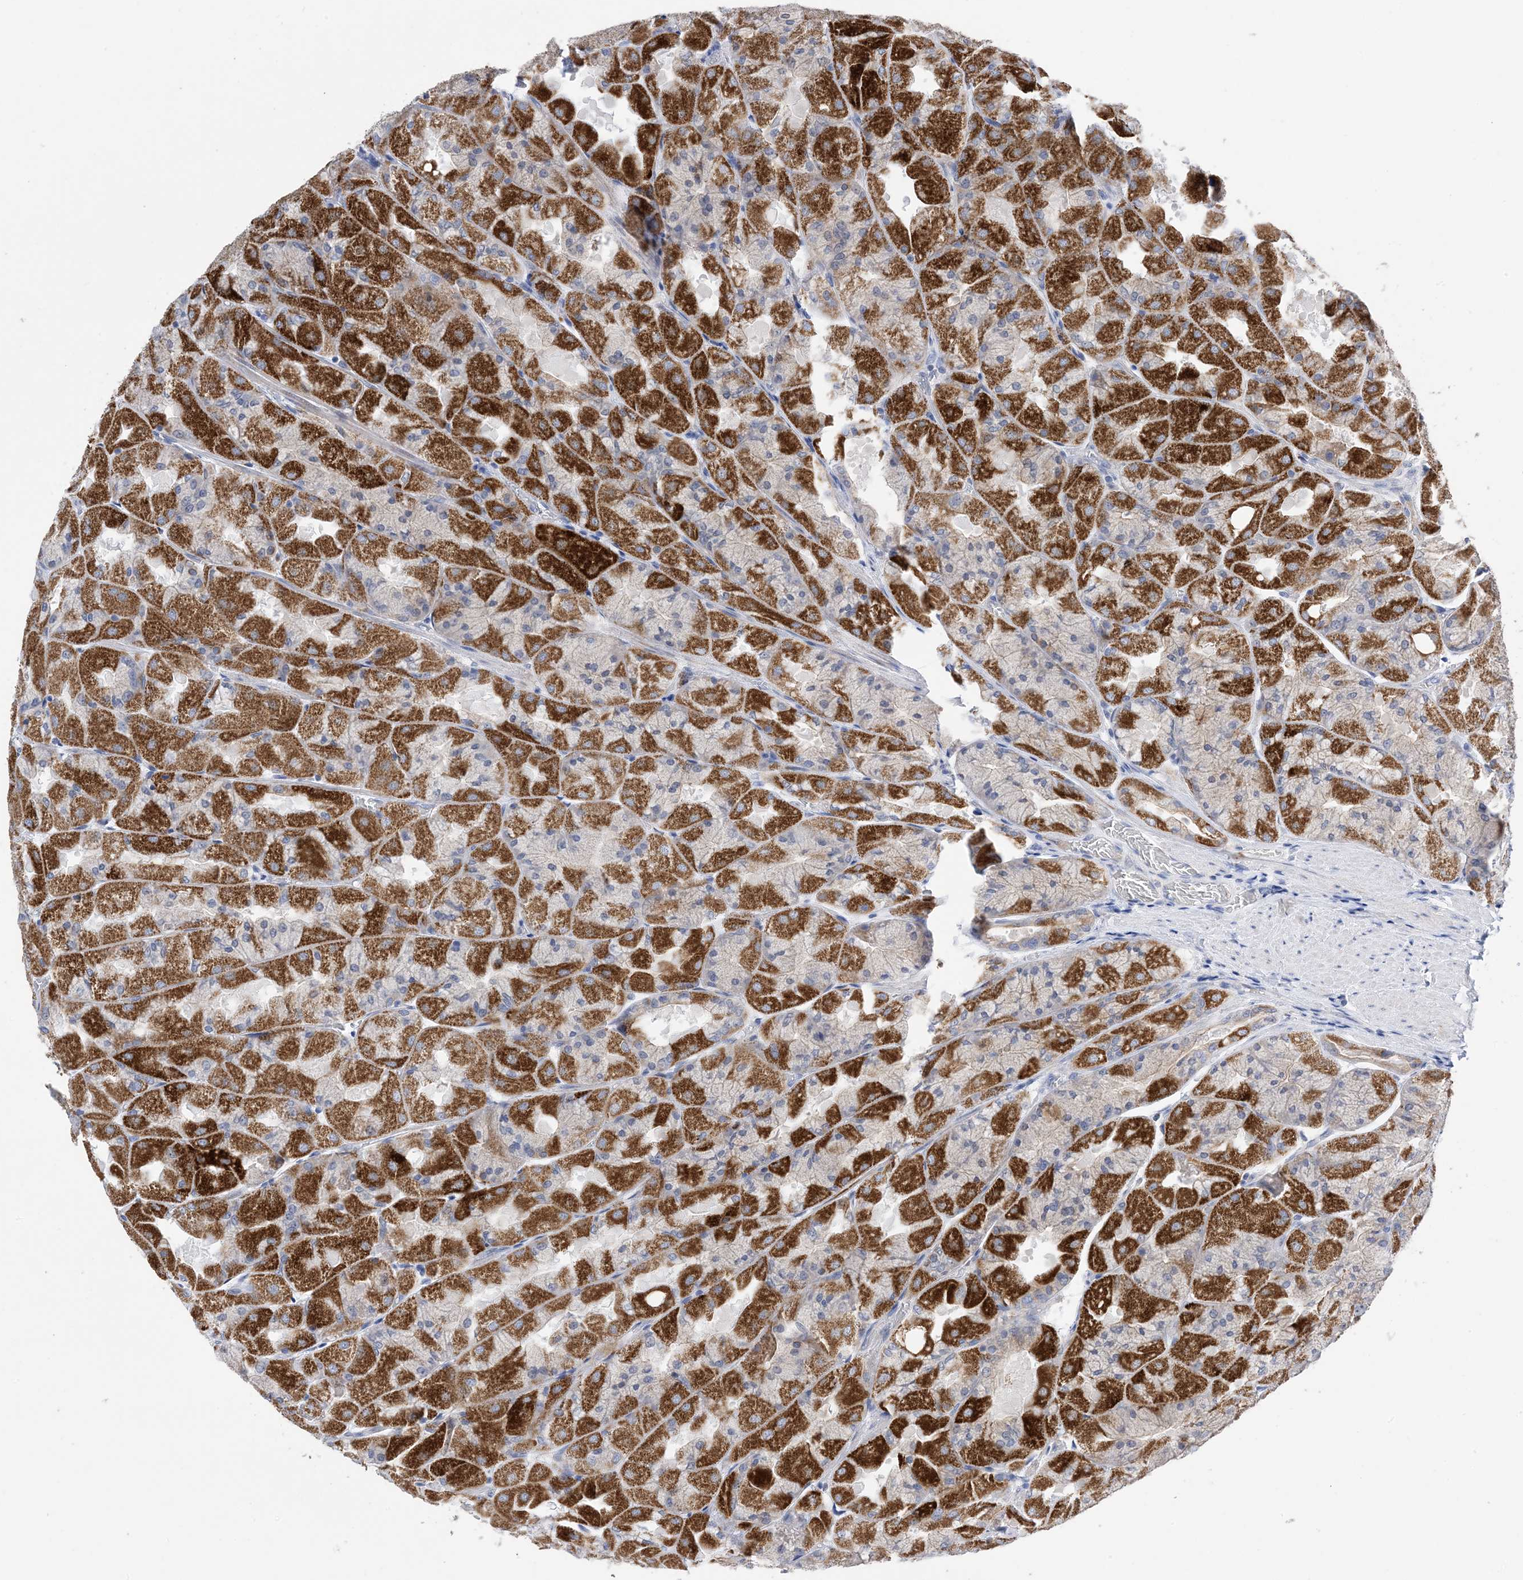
{"staining": {"intensity": "strong", "quantity": "25%-75%", "location": "cytoplasmic/membranous"}, "tissue": "stomach", "cell_type": "Glandular cells", "image_type": "normal", "snomed": [{"axis": "morphology", "description": "Normal tissue, NOS"}, {"axis": "topography", "description": "Stomach"}], "caption": "Protein staining of unremarkable stomach demonstrates strong cytoplasmic/membranous expression in about 25%-75% of glandular cells.", "gene": "PLK4", "patient": {"sex": "female", "age": 61}}